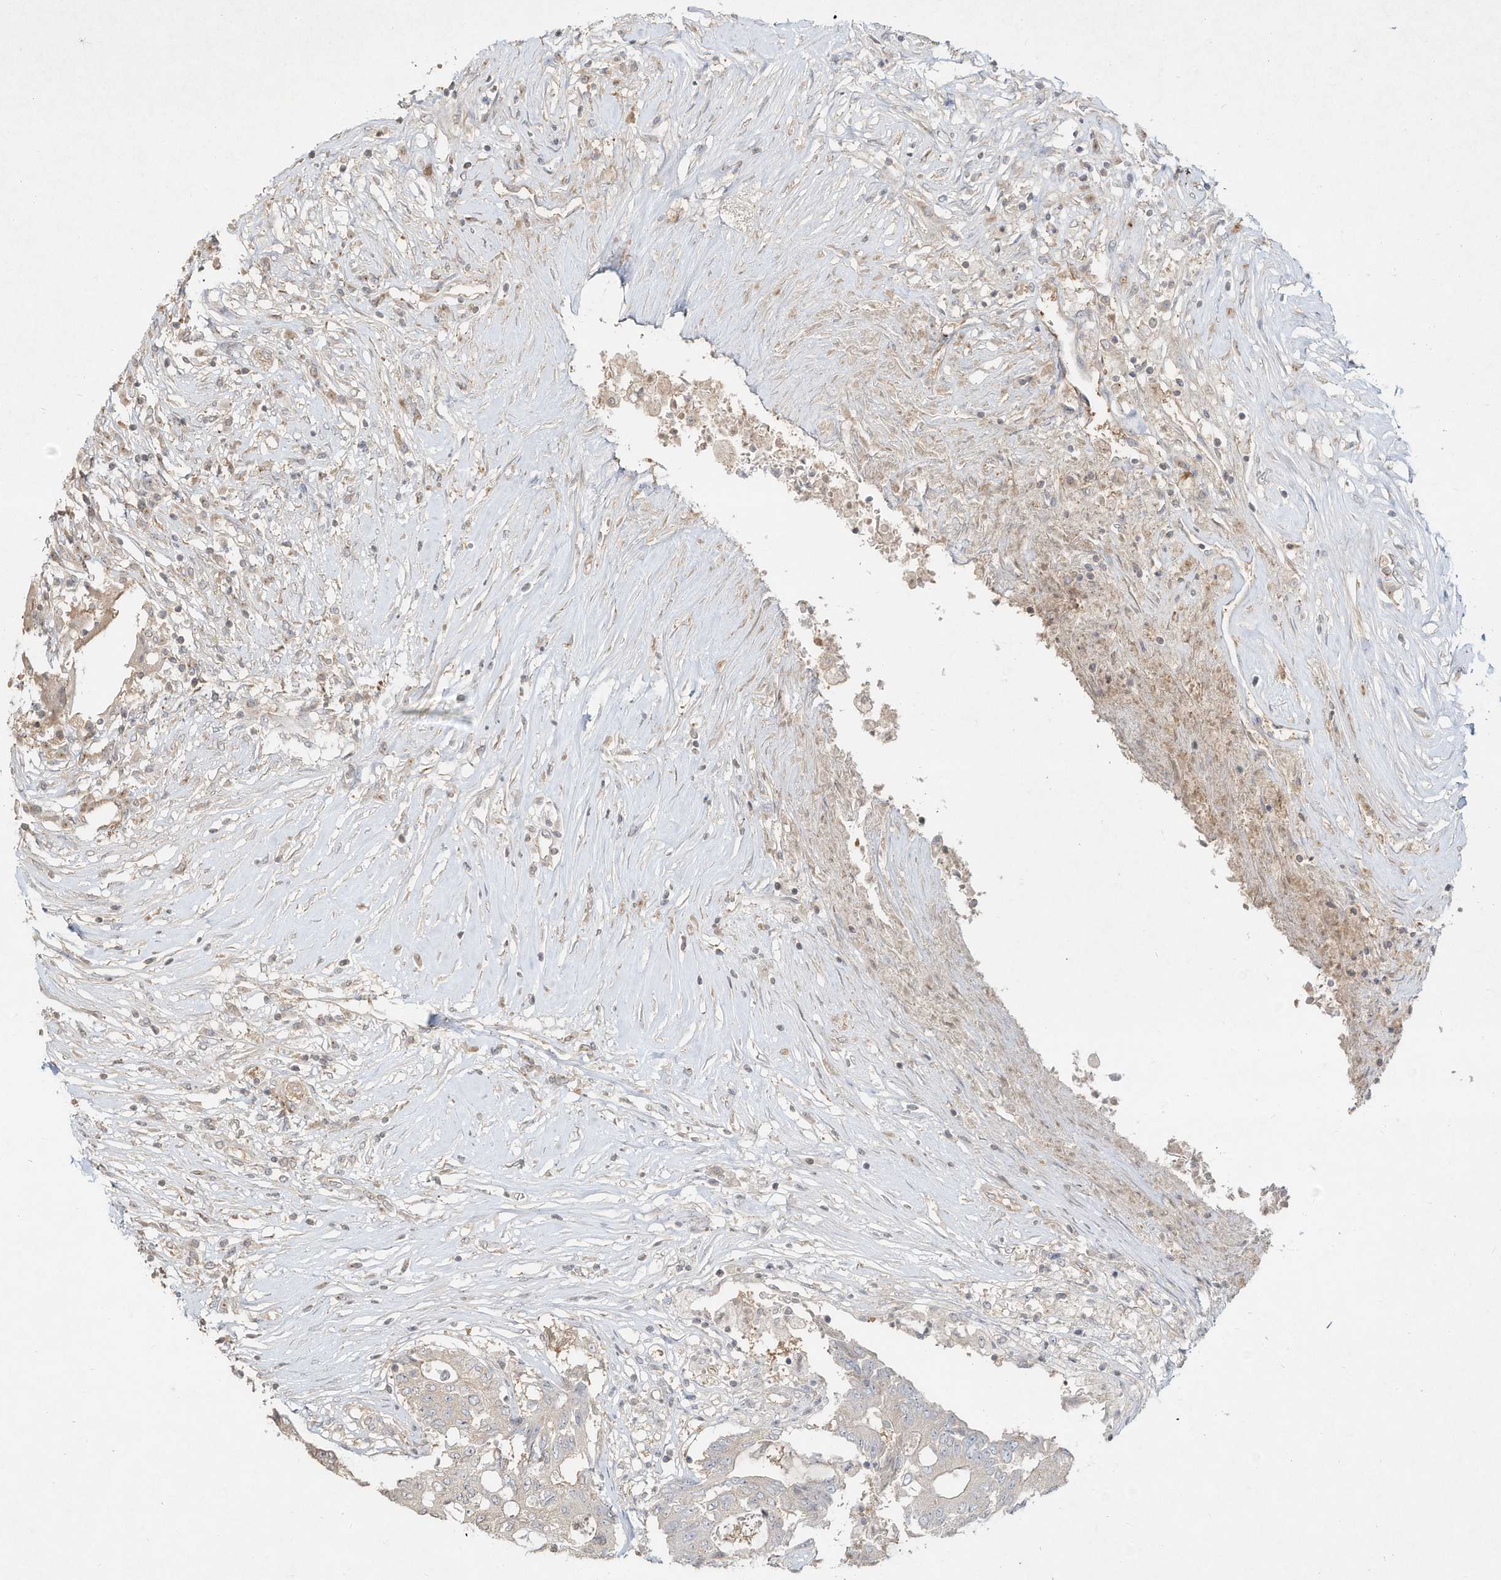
{"staining": {"intensity": "negative", "quantity": "none", "location": "none"}, "tissue": "colorectal cancer", "cell_type": "Tumor cells", "image_type": "cancer", "snomed": [{"axis": "morphology", "description": "Adenocarcinoma, NOS"}, {"axis": "topography", "description": "Rectum"}], "caption": "There is no significant expression in tumor cells of adenocarcinoma (colorectal). Brightfield microscopy of immunohistochemistry stained with DAB (brown) and hematoxylin (blue), captured at high magnification.", "gene": "DYNC1I2", "patient": {"sex": "male", "age": 63}}